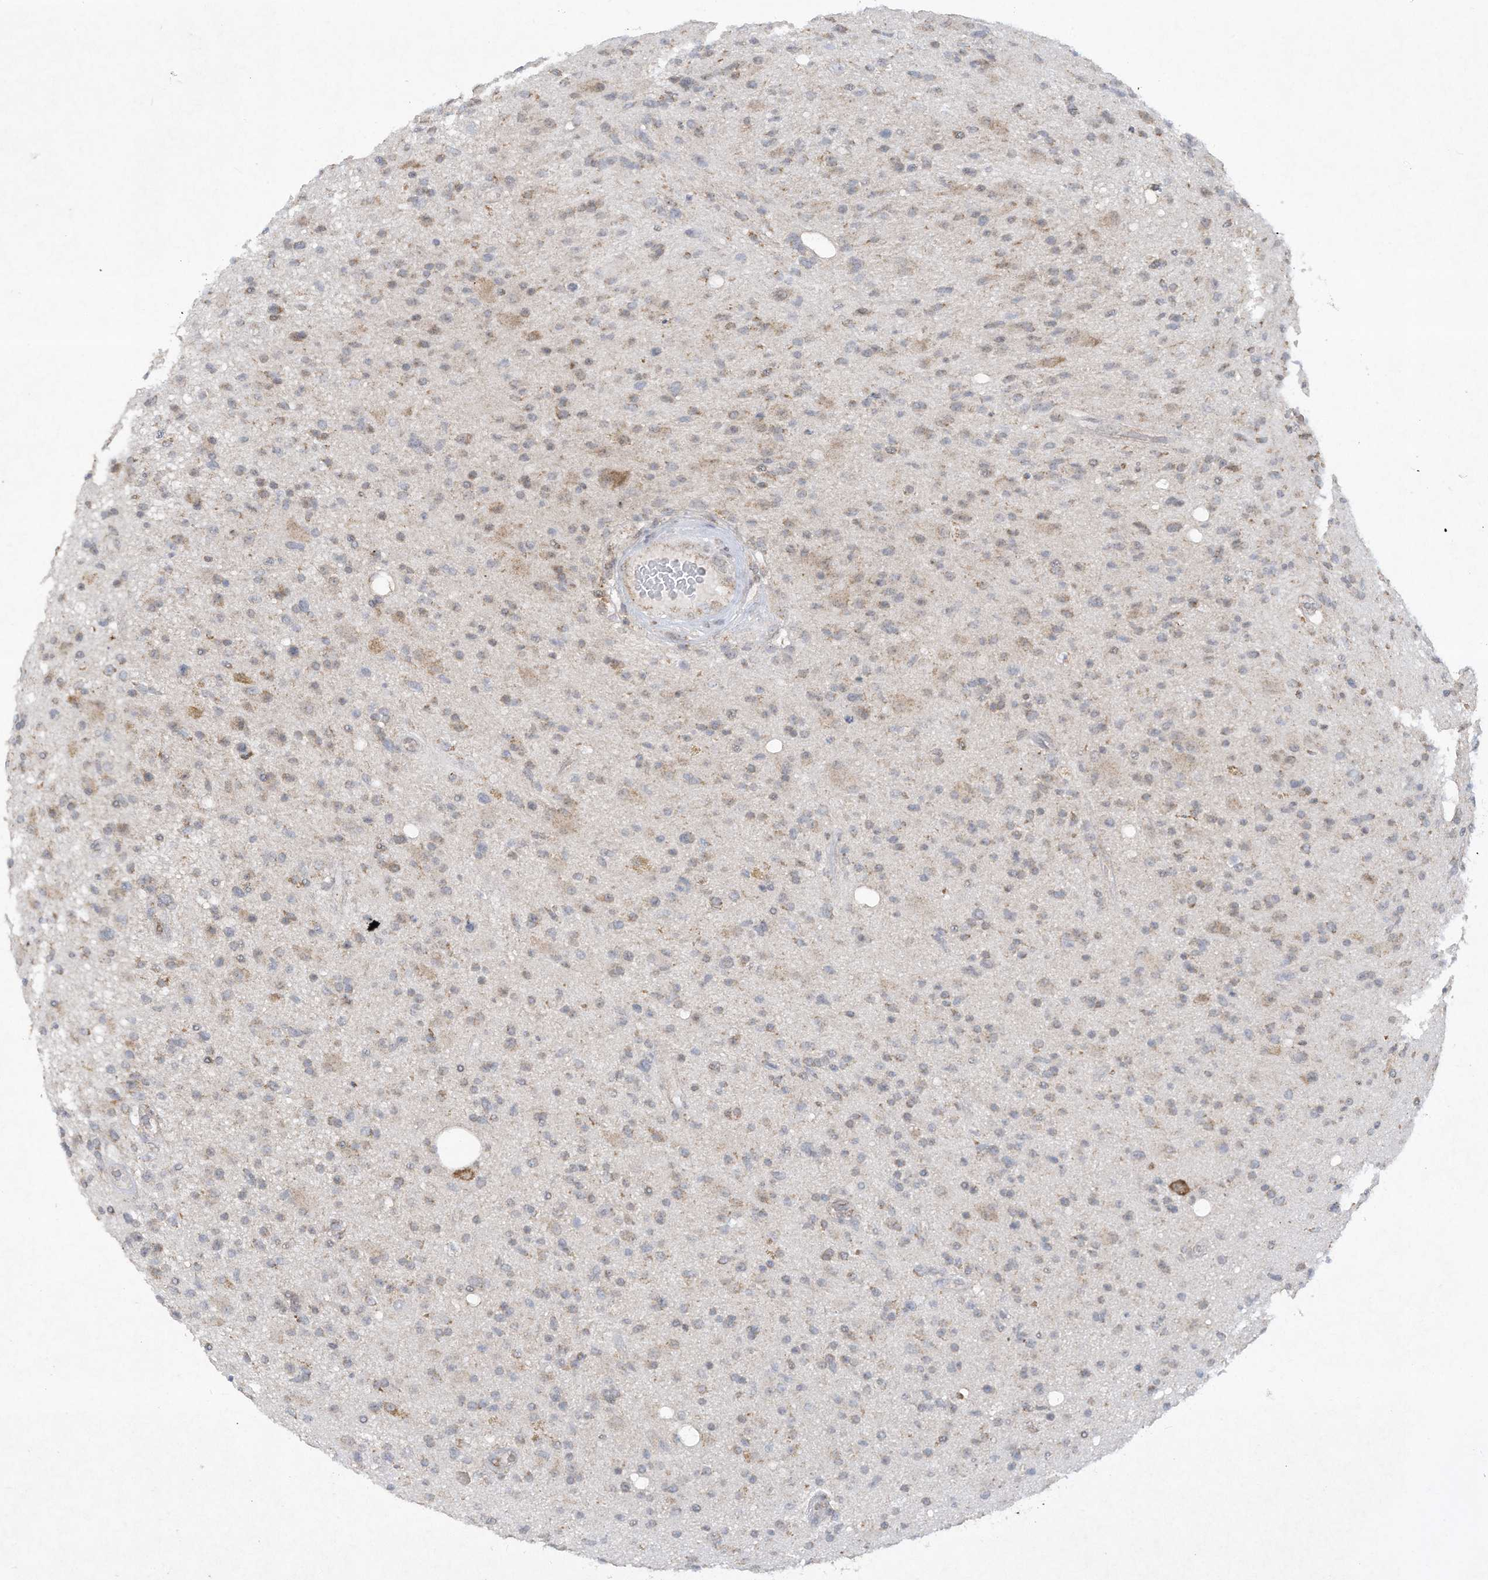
{"staining": {"intensity": "weak", "quantity": "25%-75%", "location": "cytoplasmic/membranous"}, "tissue": "glioma", "cell_type": "Tumor cells", "image_type": "cancer", "snomed": [{"axis": "morphology", "description": "Glioma, malignant, High grade"}, {"axis": "topography", "description": "Brain"}], "caption": "Brown immunohistochemical staining in glioma demonstrates weak cytoplasmic/membranous staining in about 25%-75% of tumor cells. (Brightfield microscopy of DAB IHC at high magnification).", "gene": "CHRNA4", "patient": {"sex": "male", "age": 33}}